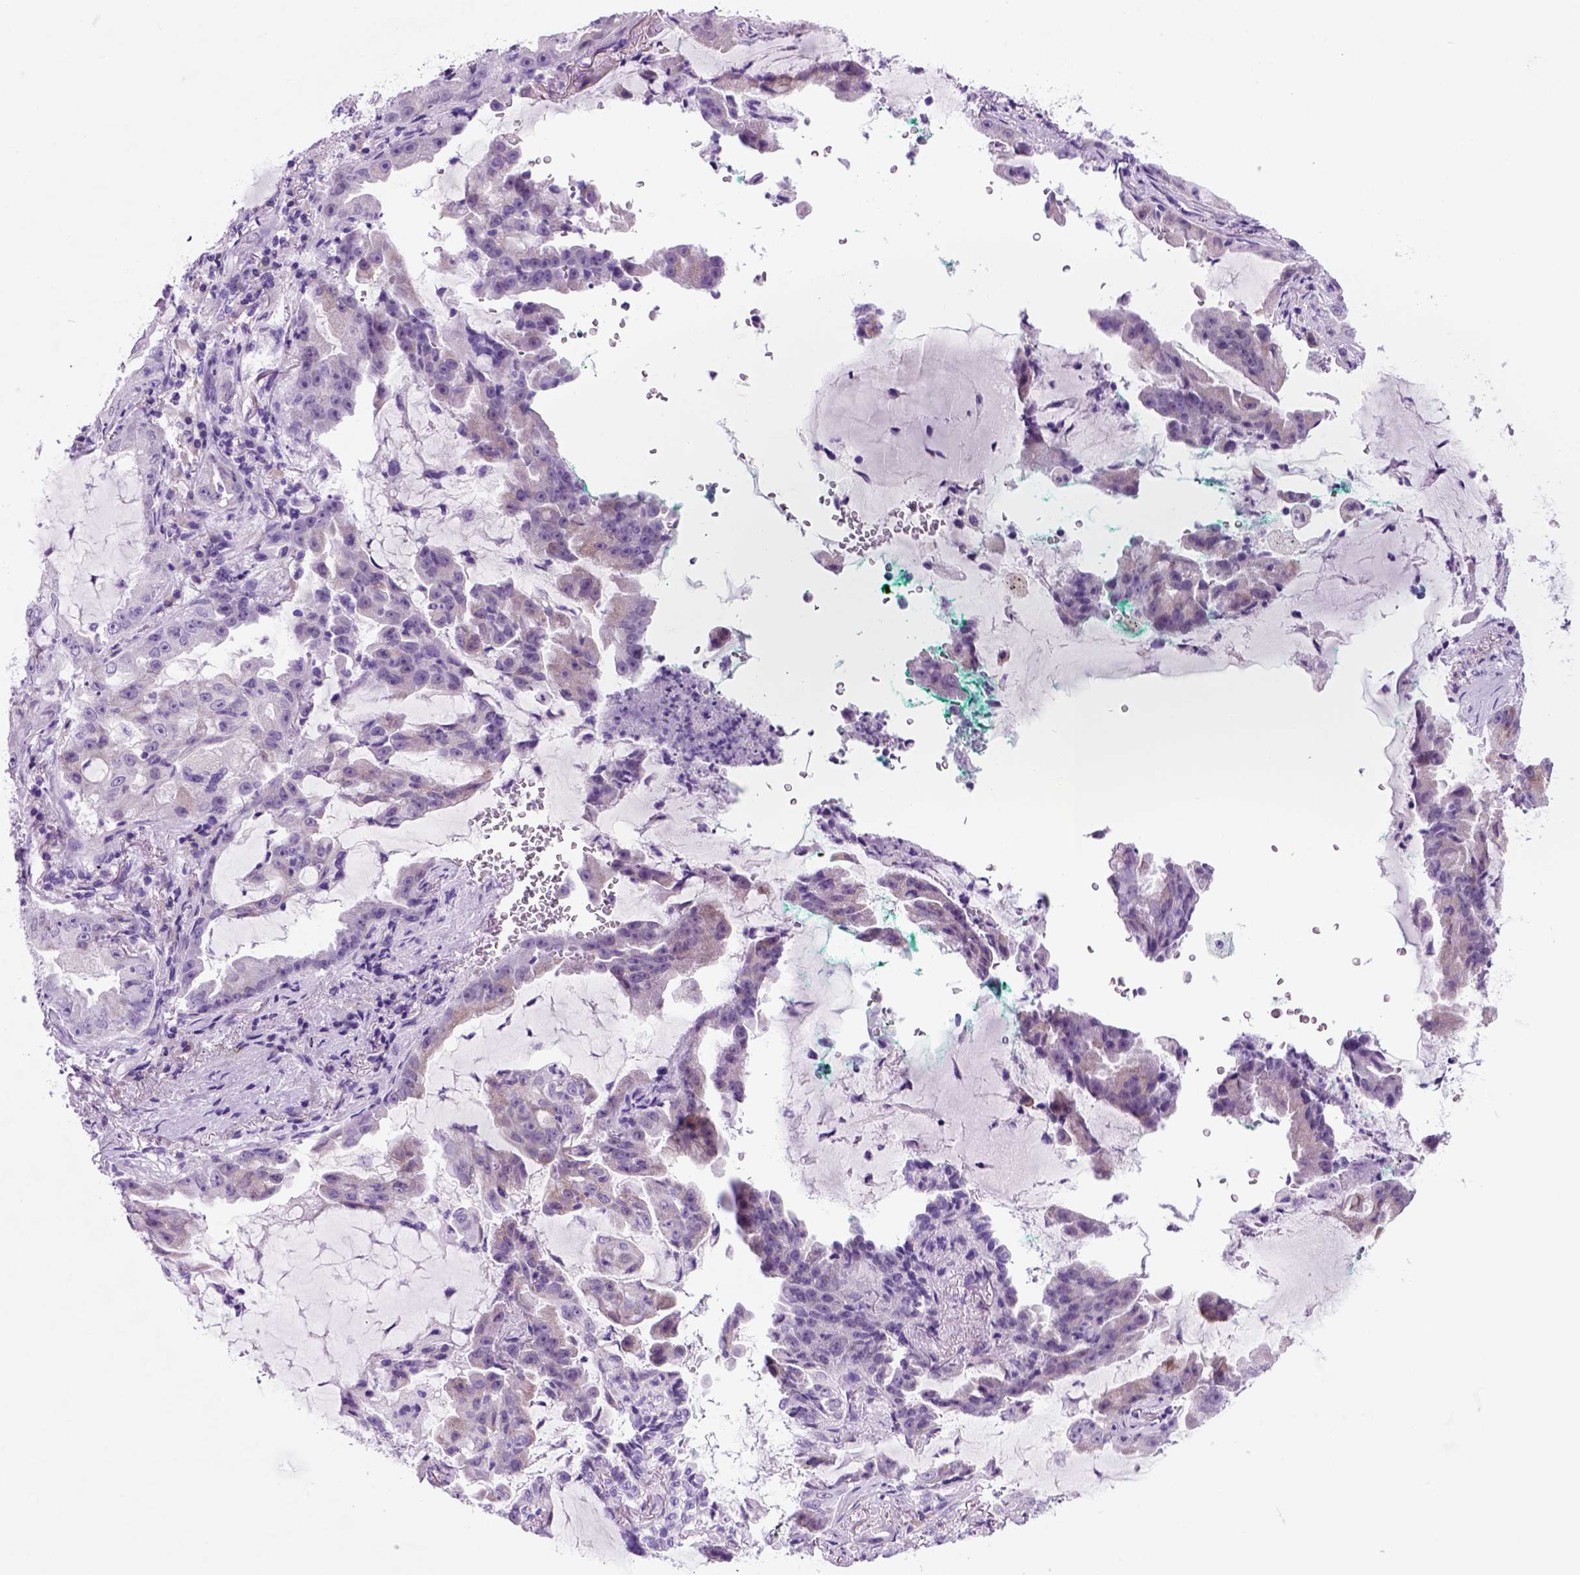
{"staining": {"intensity": "negative", "quantity": "none", "location": "none"}, "tissue": "lung cancer", "cell_type": "Tumor cells", "image_type": "cancer", "snomed": [{"axis": "morphology", "description": "Adenocarcinoma, NOS"}, {"axis": "topography", "description": "Lung"}], "caption": "Protein analysis of lung cancer (adenocarcinoma) displays no significant expression in tumor cells. (DAB (3,3'-diaminobenzidine) IHC visualized using brightfield microscopy, high magnification).", "gene": "HHIPL2", "patient": {"sex": "female", "age": 52}}